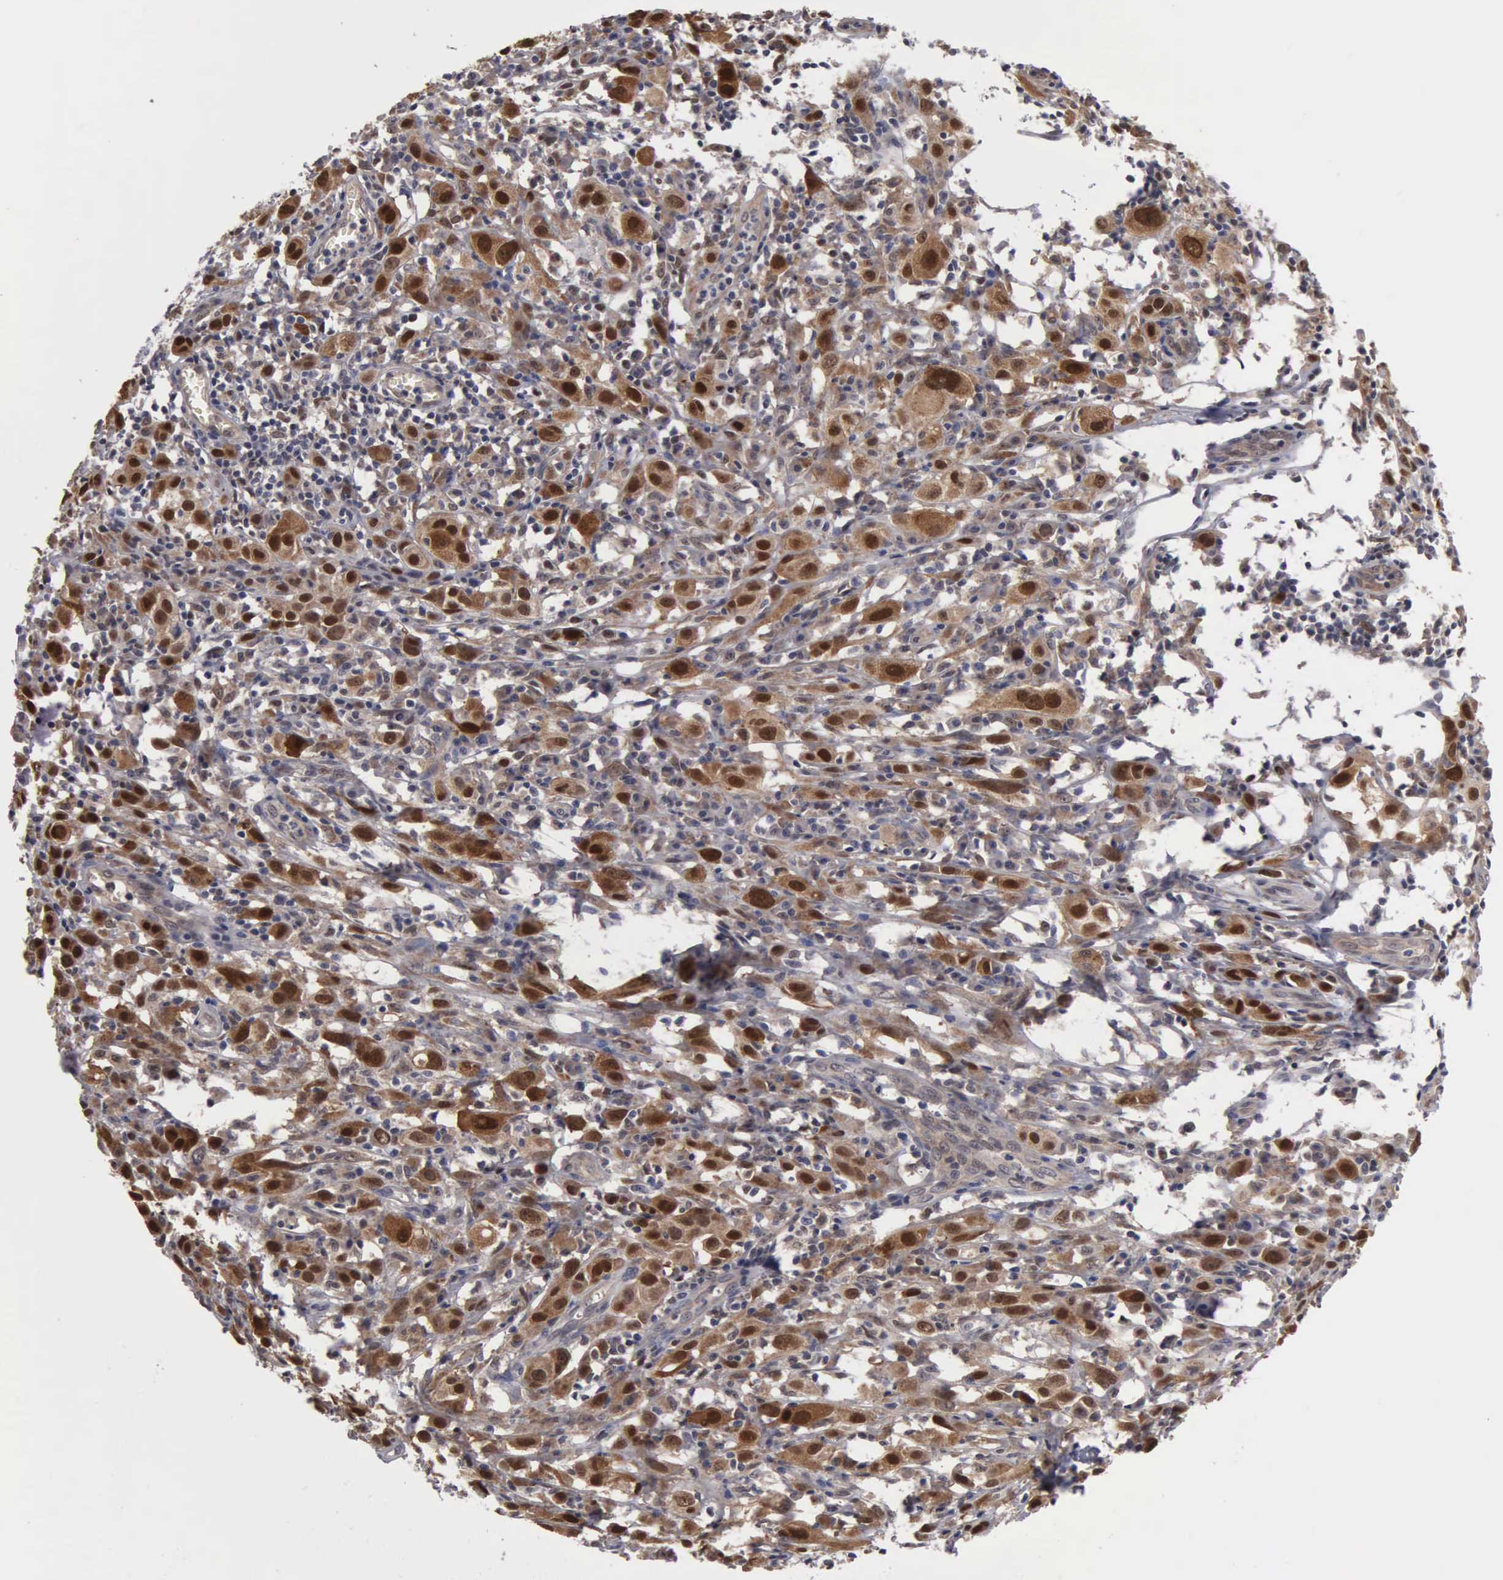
{"staining": {"intensity": "strong", "quantity": "25%-75%", "location": "cytoplasmic/membranous,nuclear"}, "tissue": "melanoma", "cell_type": "Tumor cells", "image_type": "cancer", "snomed": [{"axis": "morphology", "description": "Malignant melanoma, NOS"}, {"axis": "topography", "description": "Skin"}], "caption": "Immunohistochemistry (IHC) image of human melanoma stained for a protein (brown), which demonstrates high levels of strong cytoplasmic/membranous and nuclear expression in about 25%-75% of tumor cells.", "gene": "ZBTB33", "patient": {"sex": "female", "age": 52}}